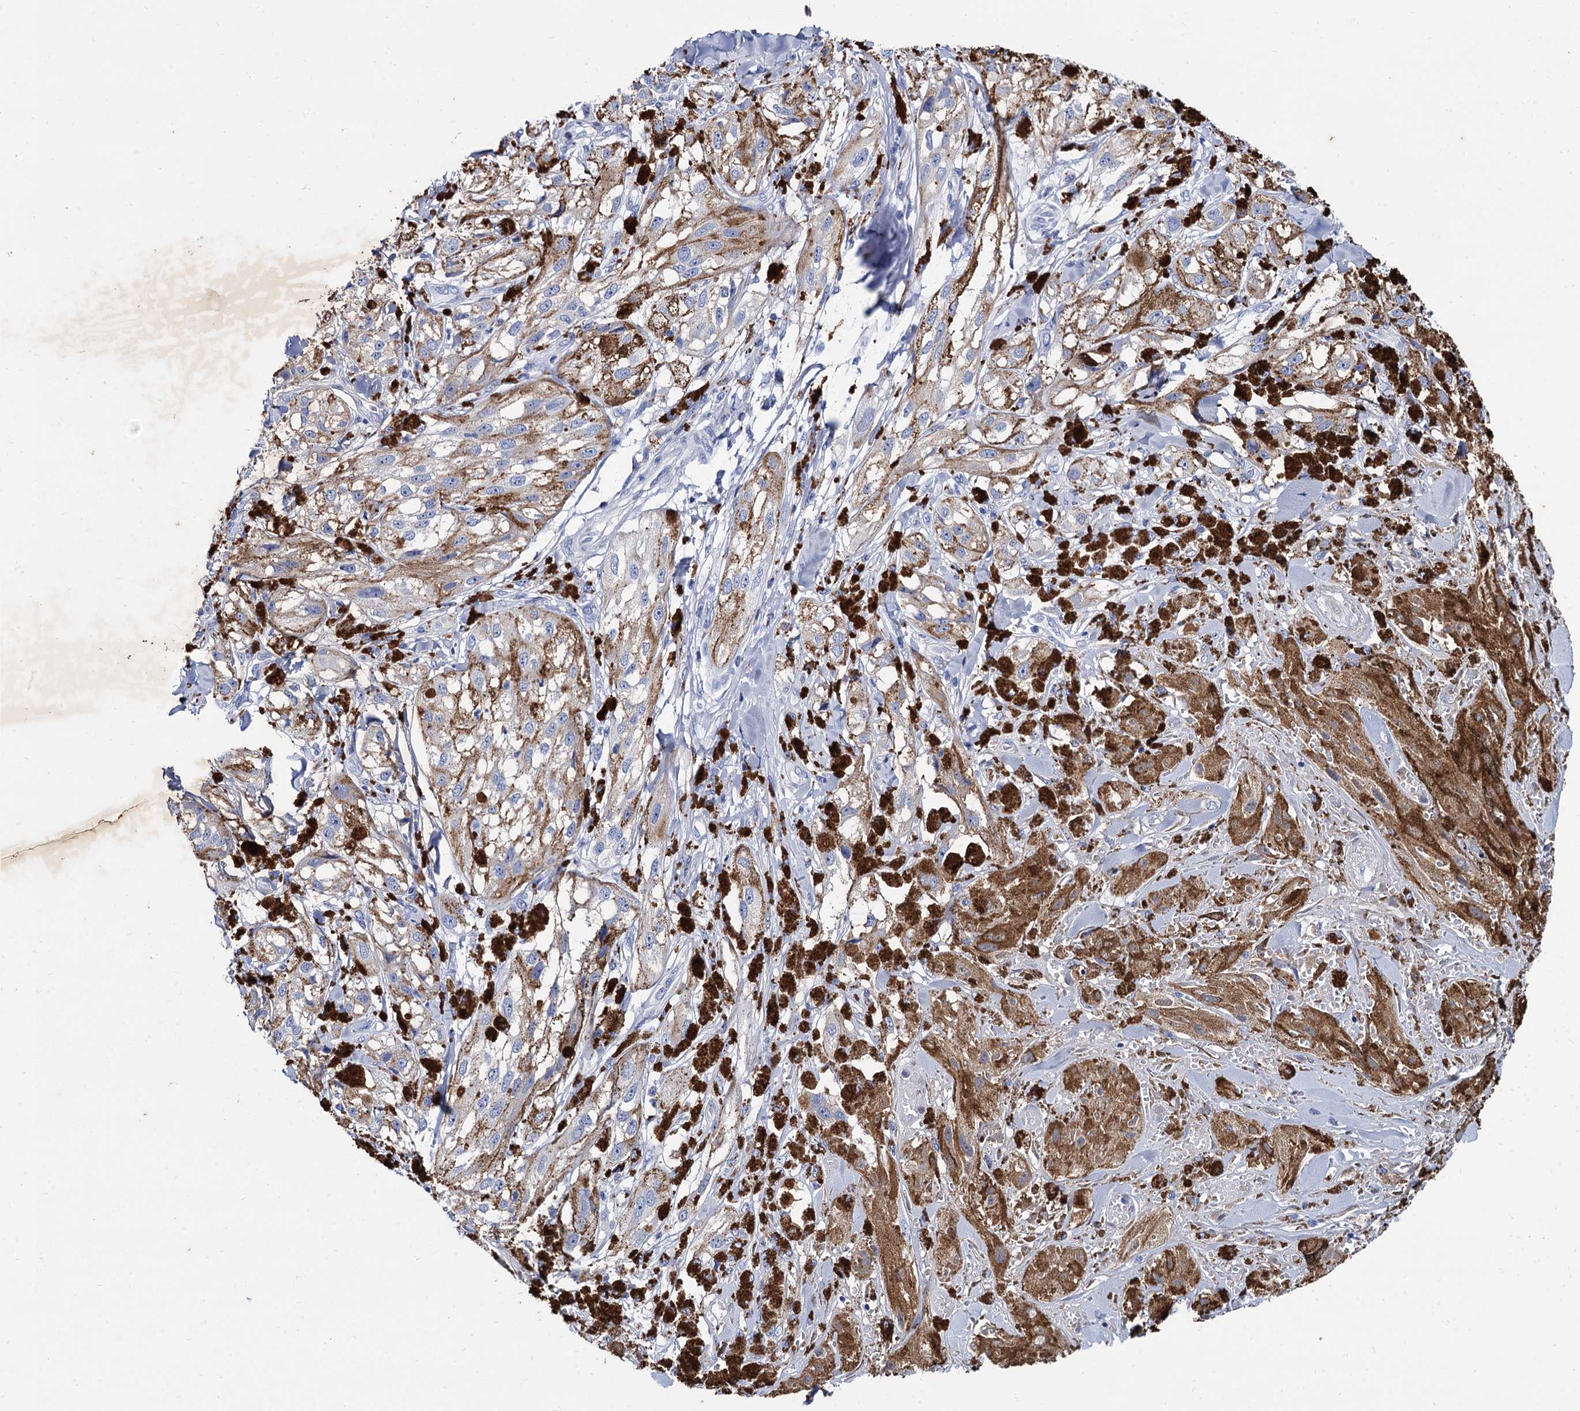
{"staining": {"intensity": "negative", "quantity": "none", "location": "none"}, "tissue": "melanoma", "cell_type": "Tumor cells", "image_type": "cancer", "snomed": [{"axis": "morphology", "description": "Malignant melanoma, NOS"}, {"axis": "topography", "description": "Skin"}], "caption": "Tumor cells are negative for brown protein staining in melanoma. The staining is performed using DAB (3,3'-diaminobenzidine) brown chromogen with nuclei counter-stained in using hematoxylin.", "gene": "TMEM72", "patient": {"sex": "male", "age": 88}}